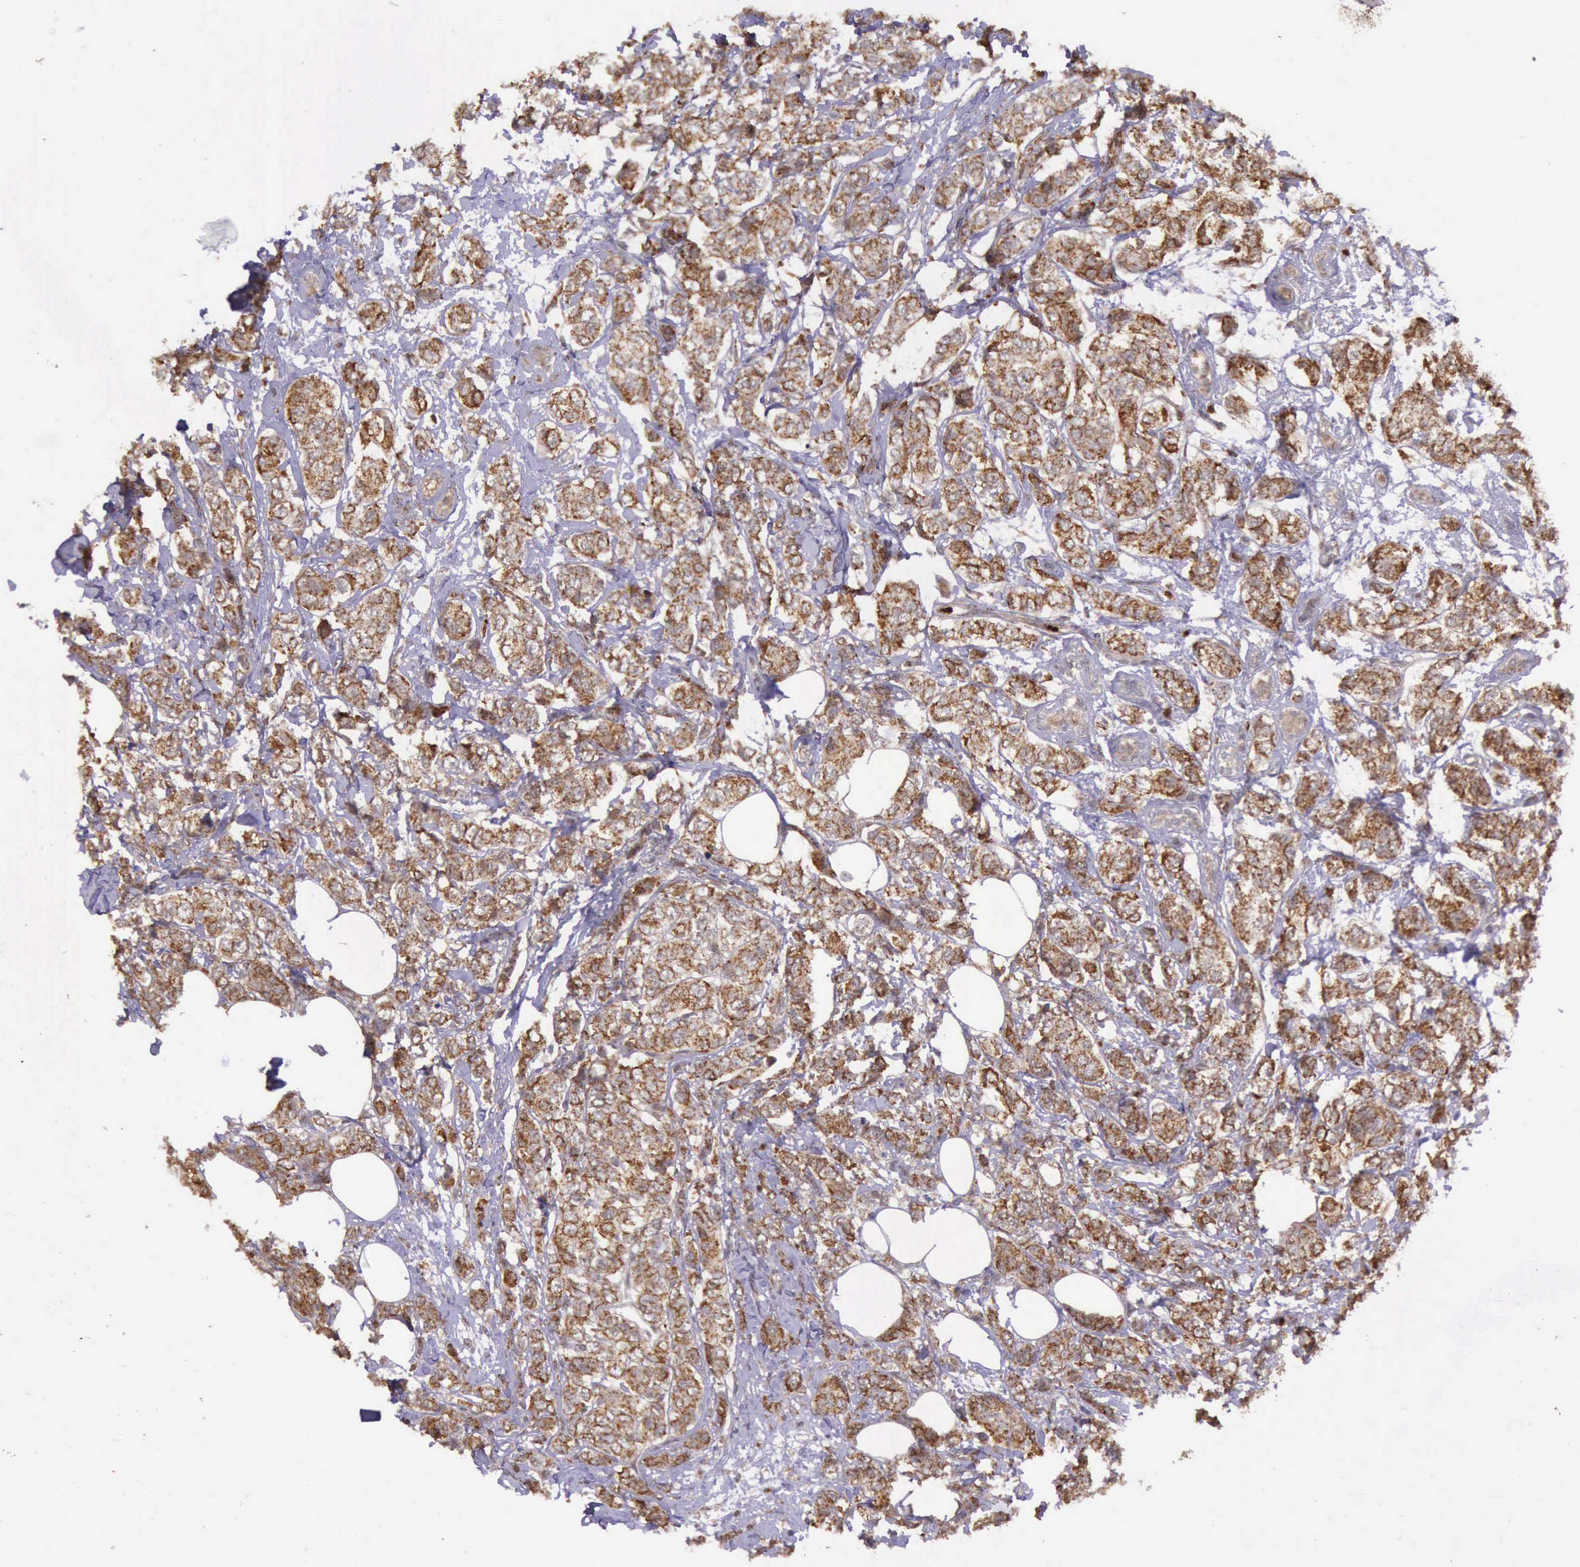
{"staining": {"intensity": "moderate", "quantity": ">75%", "location": "cytoplasmic/membranous"}, "tissue": "breast cancer", "cell_type": "Tumor cells", "image_type": "cancer", "snomed": [{"axis": "morphology", "description": "Lobular carcinoma"}, {"axis": "topography", "description": "Breast"}], "caption": "IHC staining of breast cancer, which exhibits medium levels of moderate cytoplasmic/membranous staining in about >75% of tumor cells indicating moderate cytoplasmic/membranous protein staining. The staining was performed using DAB (brown) for protein detection and nuclei were counterstained in hematoxylin (blue).", "gene": "ARMCX3", "patient": {"sex": "female", "age": 60}}